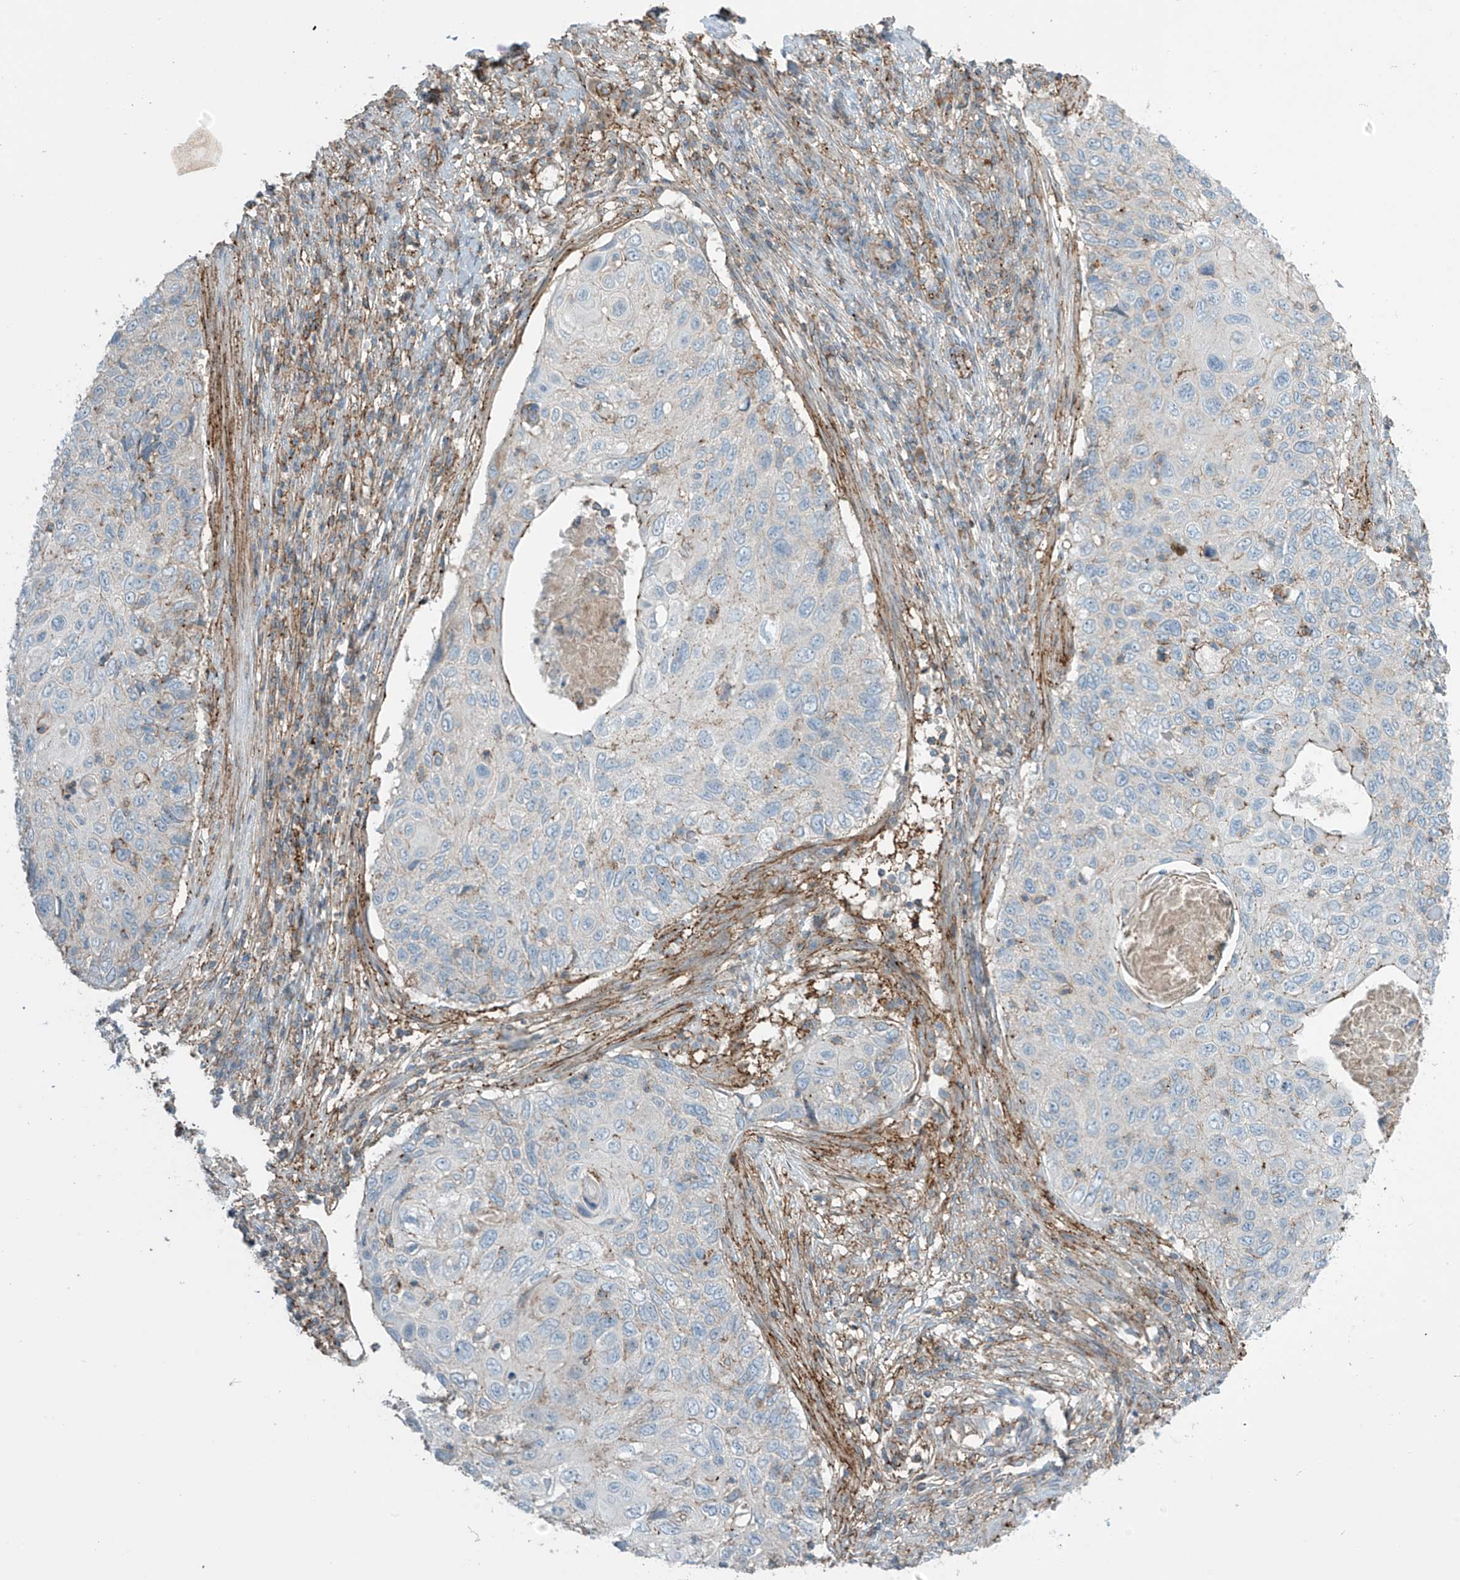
{"staining": {"intensity": "negative", "quantity": "none", "location": "none"}, "tissue": "cervical cancer", "cell_type": "Tumor cells", "image_type": "cancer", "snomed": [{"axis": "morphology", "description": "Squamous cell carcinoma, NOS"}, {"axis": "topography", "description": "Cervix"}], "caption": "Cervical cancer was stained to show a protein in brown. There is no significant staining in tumor cells. The staining was performed using DAB to visualize the protein expression in brown, while the nuclei were stained in blue with hematoxylin (Magnification: 20x).", "gene": "SLC9A2", "patient": {"sex": "female", "age": 70}}